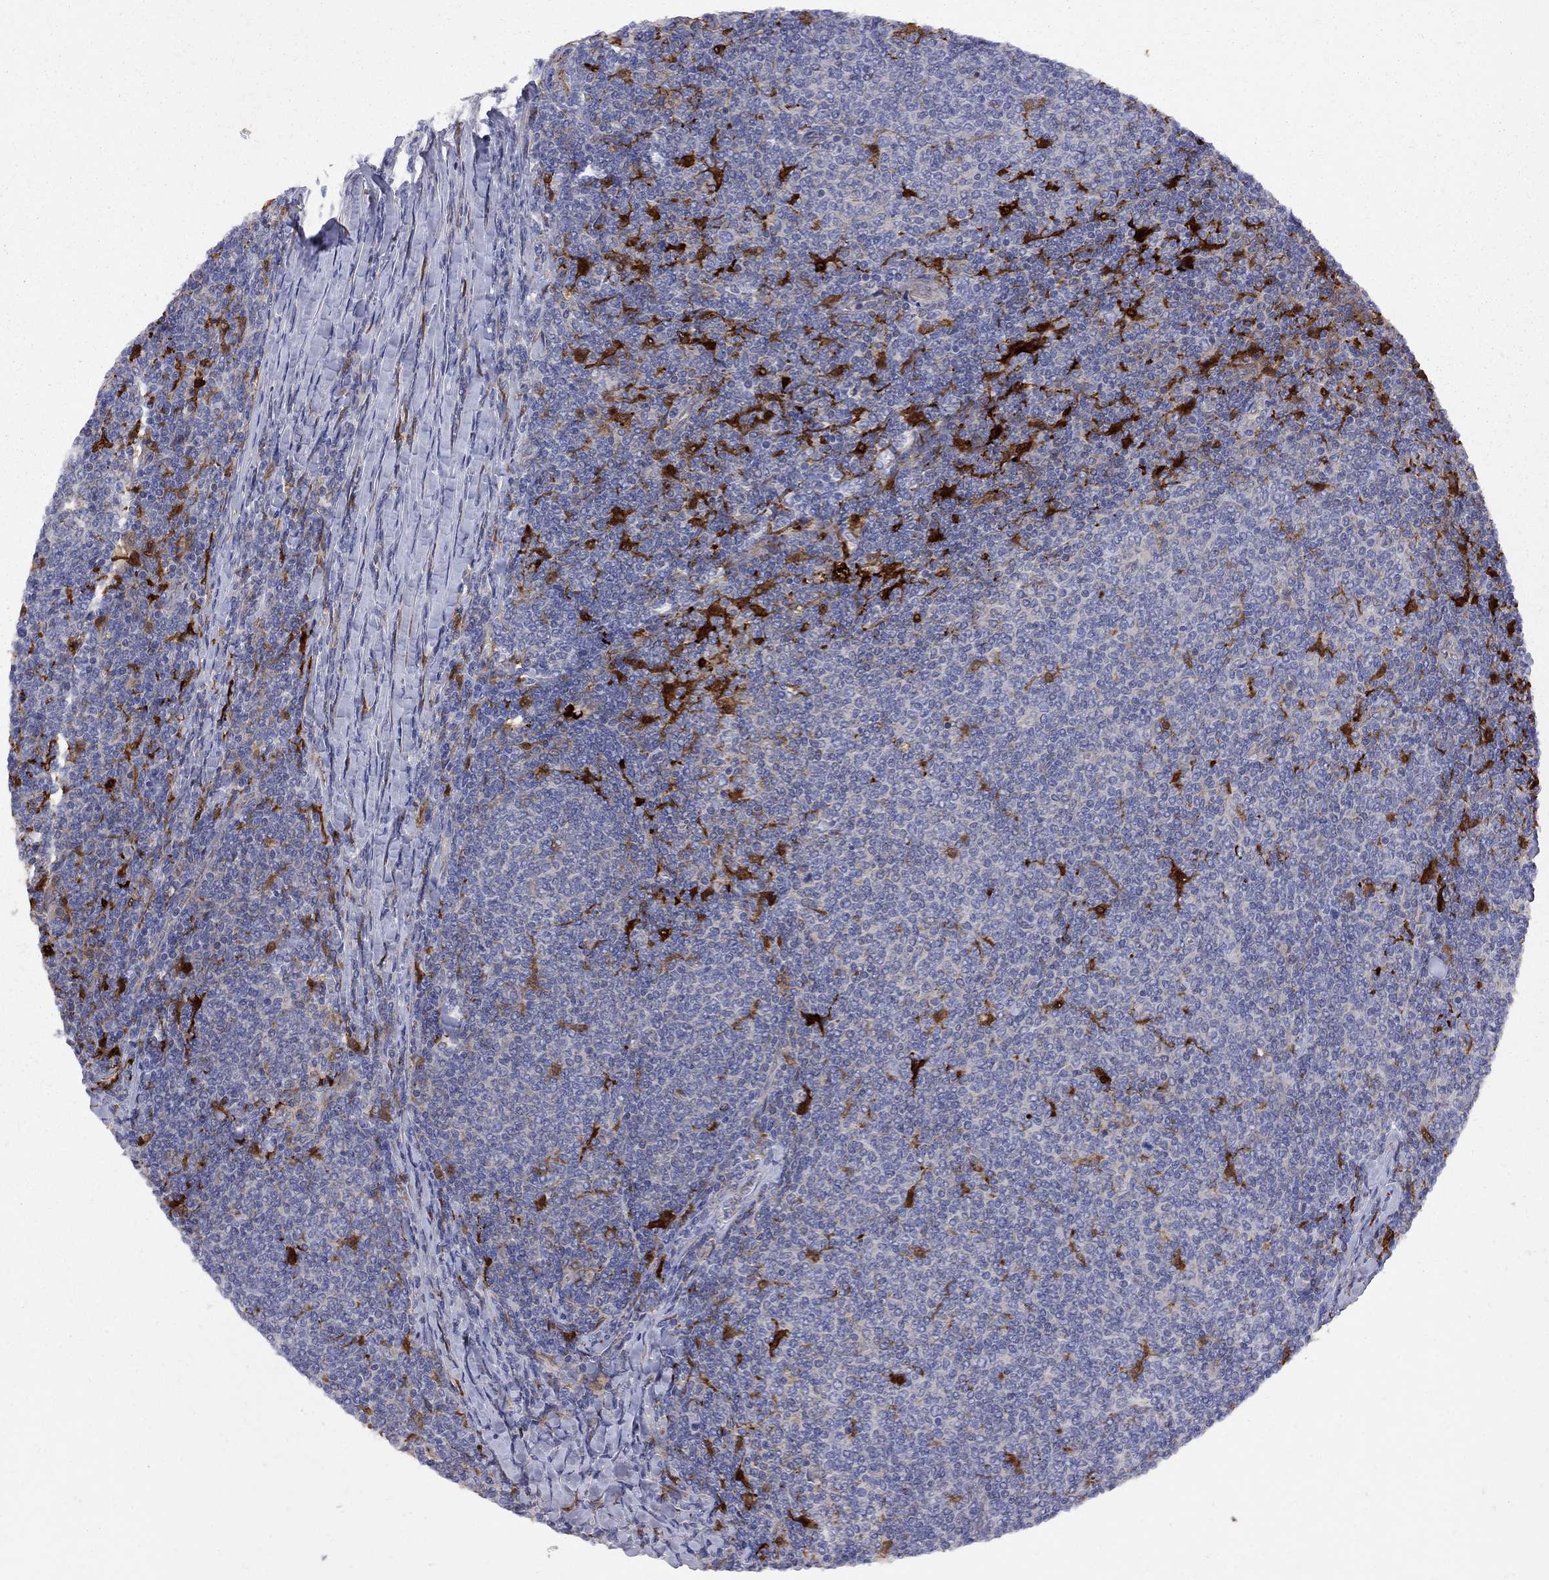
{"staining": {"intensity": "negative", "quantity": "none", "location": "none"}, "tissue": "lymphoma", "cell_type": "Tumor cells", "image_type": "cancer", "snomed": [{"axis": "morphology", "description": "Malignant lymphoma, non-Hodgkin's type, Low grade"}, {"axis": "topography", "description": "Lymph node"}], "caption": "The histopathology image demonstrates no significant positivity in tumor cells of malignant lymphoma, non-Hodgkin's type (low-grade).", "gene": "MTHFR", "patient": {"sex": "male", "age": 52}}